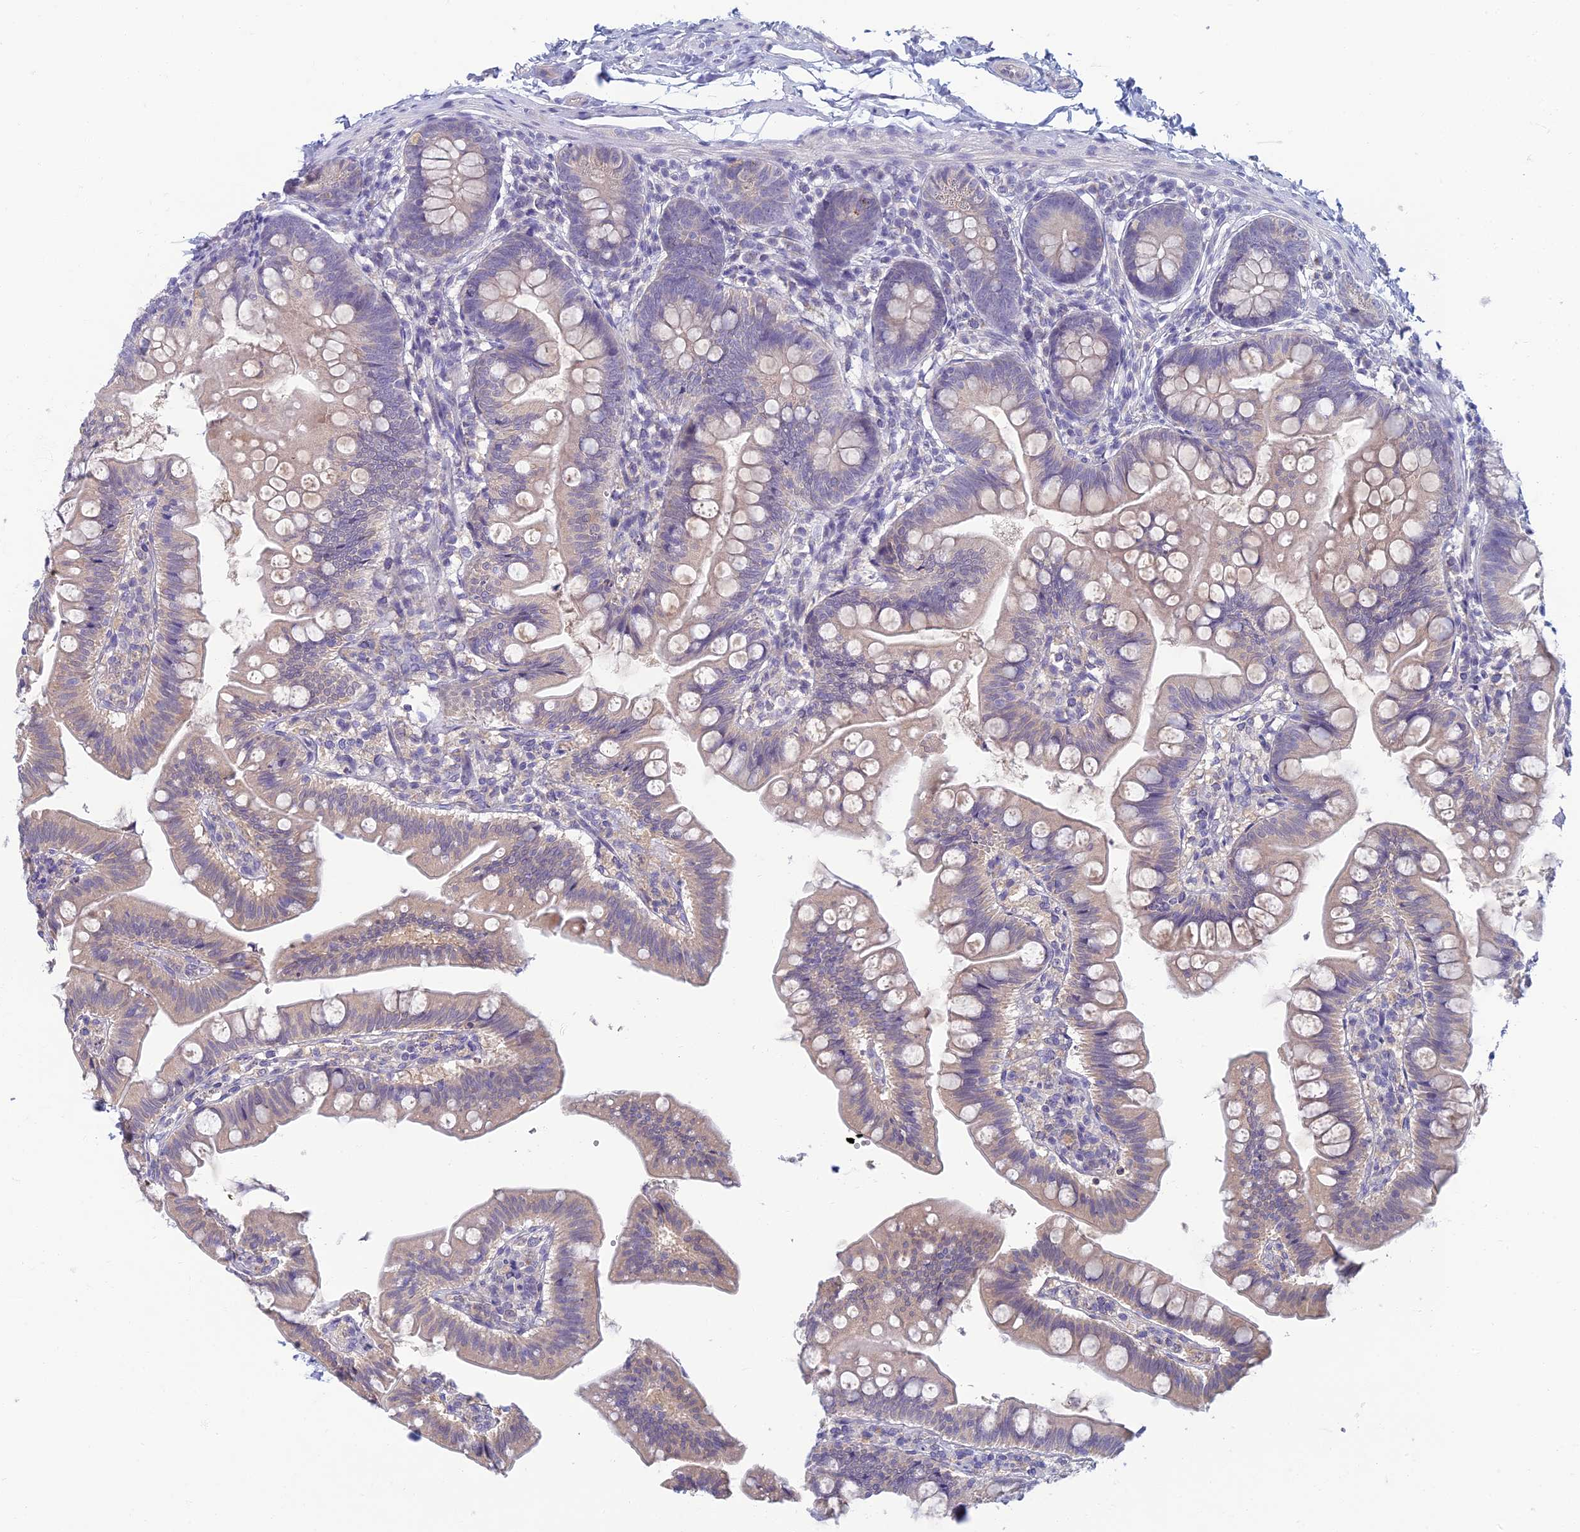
{"staining": {"intensity": "weak", "quantity": "<25%", "location": "cytoplasmic/membranous"}, "tissue": "small intestine", "cell_type": "Glandular cells", "image_type": "normal", "snomed": [{"axis": "morphology", "description": "Normal tissue, NOS"}, {"axis": "topography", "description": "Small intestine"}], "caption": "Immunohistochemical staining of benign small intestine shows no significant expression in glandular cells.", "gene": "SLC25A41", "patient": {"sex": "male", "age": 7}}